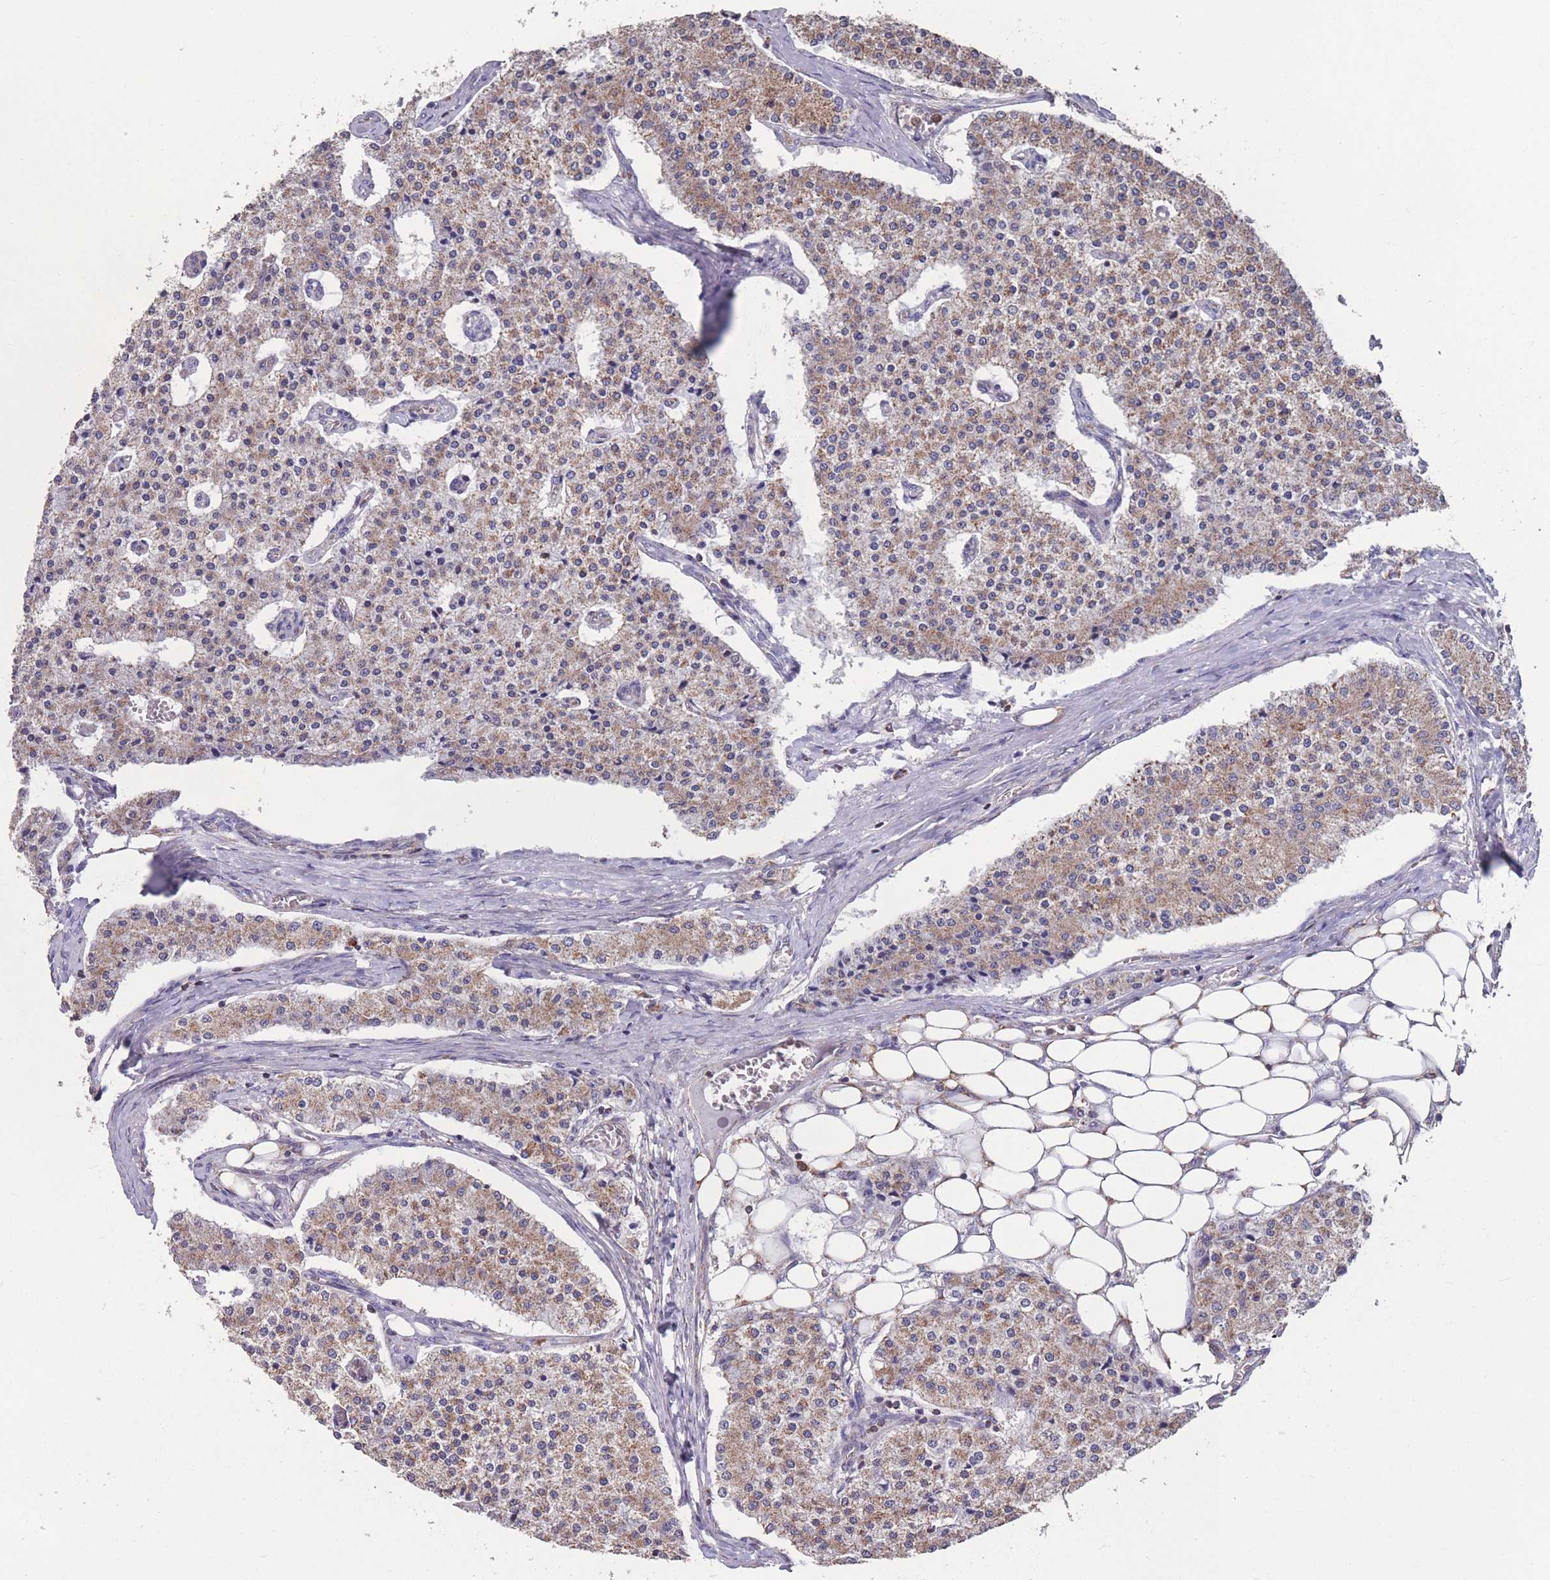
{"staining": {"intensity": "weak", "quantity": "25%-75%", "location": "cytoplasmic/membranous"}, "tissue": "carcinoid", "cell_type": "Tumor cells", "image_type": "cancer", "snomed": [{"axis": "morphology", "description": "Carcinoid, malignant, NOS"}, {"axis": "topography", "description": "Colon"}], "caption": "Carcinoid tissue reveals weak cytoplasmic/membranous staining in about 25%-75% of tumor cells", "gene": "NUDT21", "patient": {"sex": "female", "age": 52}}